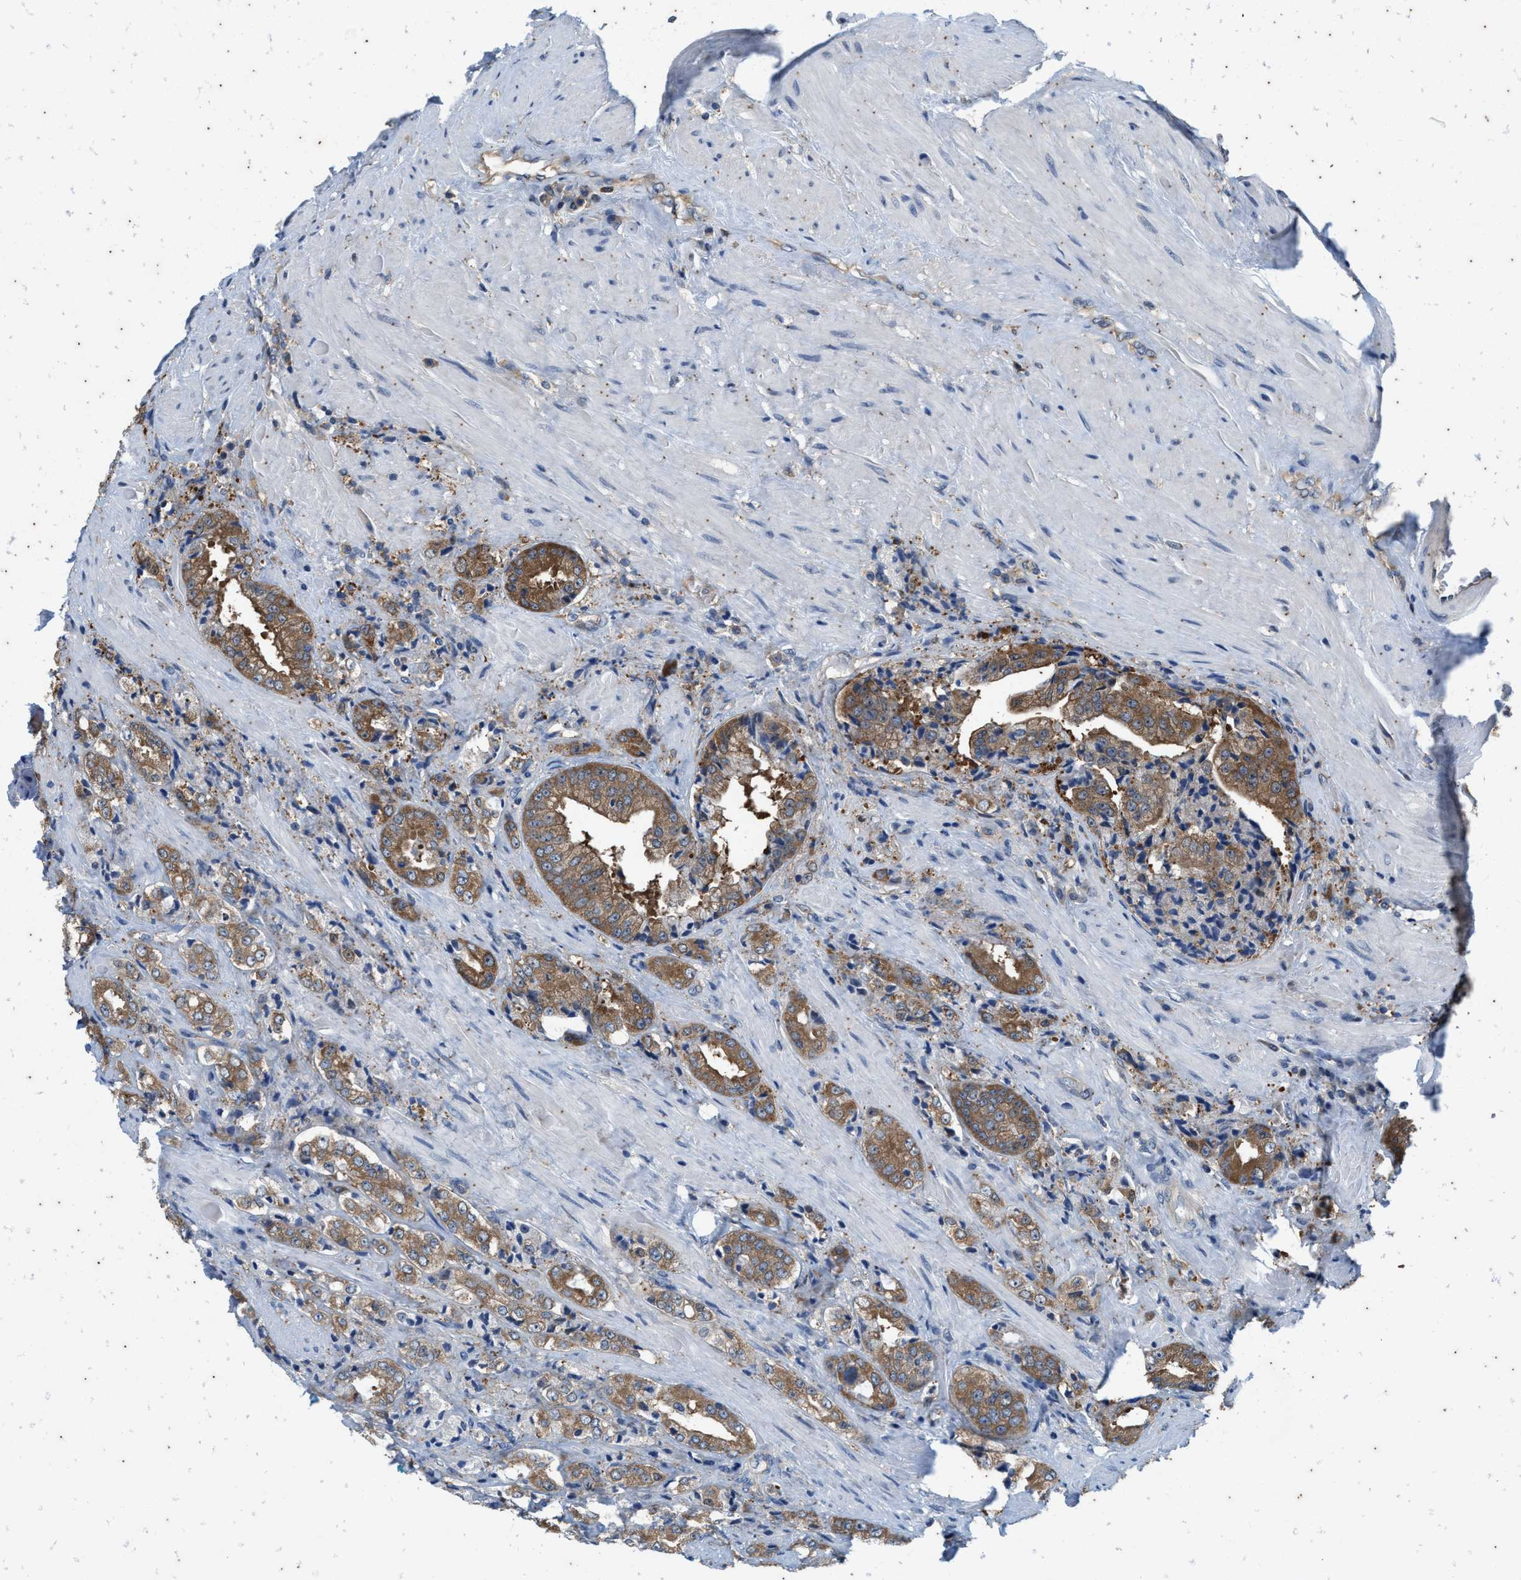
{"staining": {"intensity": "moderate", "quantity": ">75%", "location": "cytoplasmic/membranous"}, "tissue": "prostate cancer", "cell_type": "Tumor cells", "image_type": "cancer", "snomed": [{"axis": "morphology", "description": "Adenocarcinoma, High grade"}, {"axis": "topography", "description": "Prostate"}], "caption": "A high-resolution photomicrograph shows IHC staining of high-grade adenocarcinoma (prostate), which demonstrates moderate cytoplasmic/membranous expression in about >75% of tumor cells.", "gene": "COX19", "patient": {"sex": "male", "age": 61}}